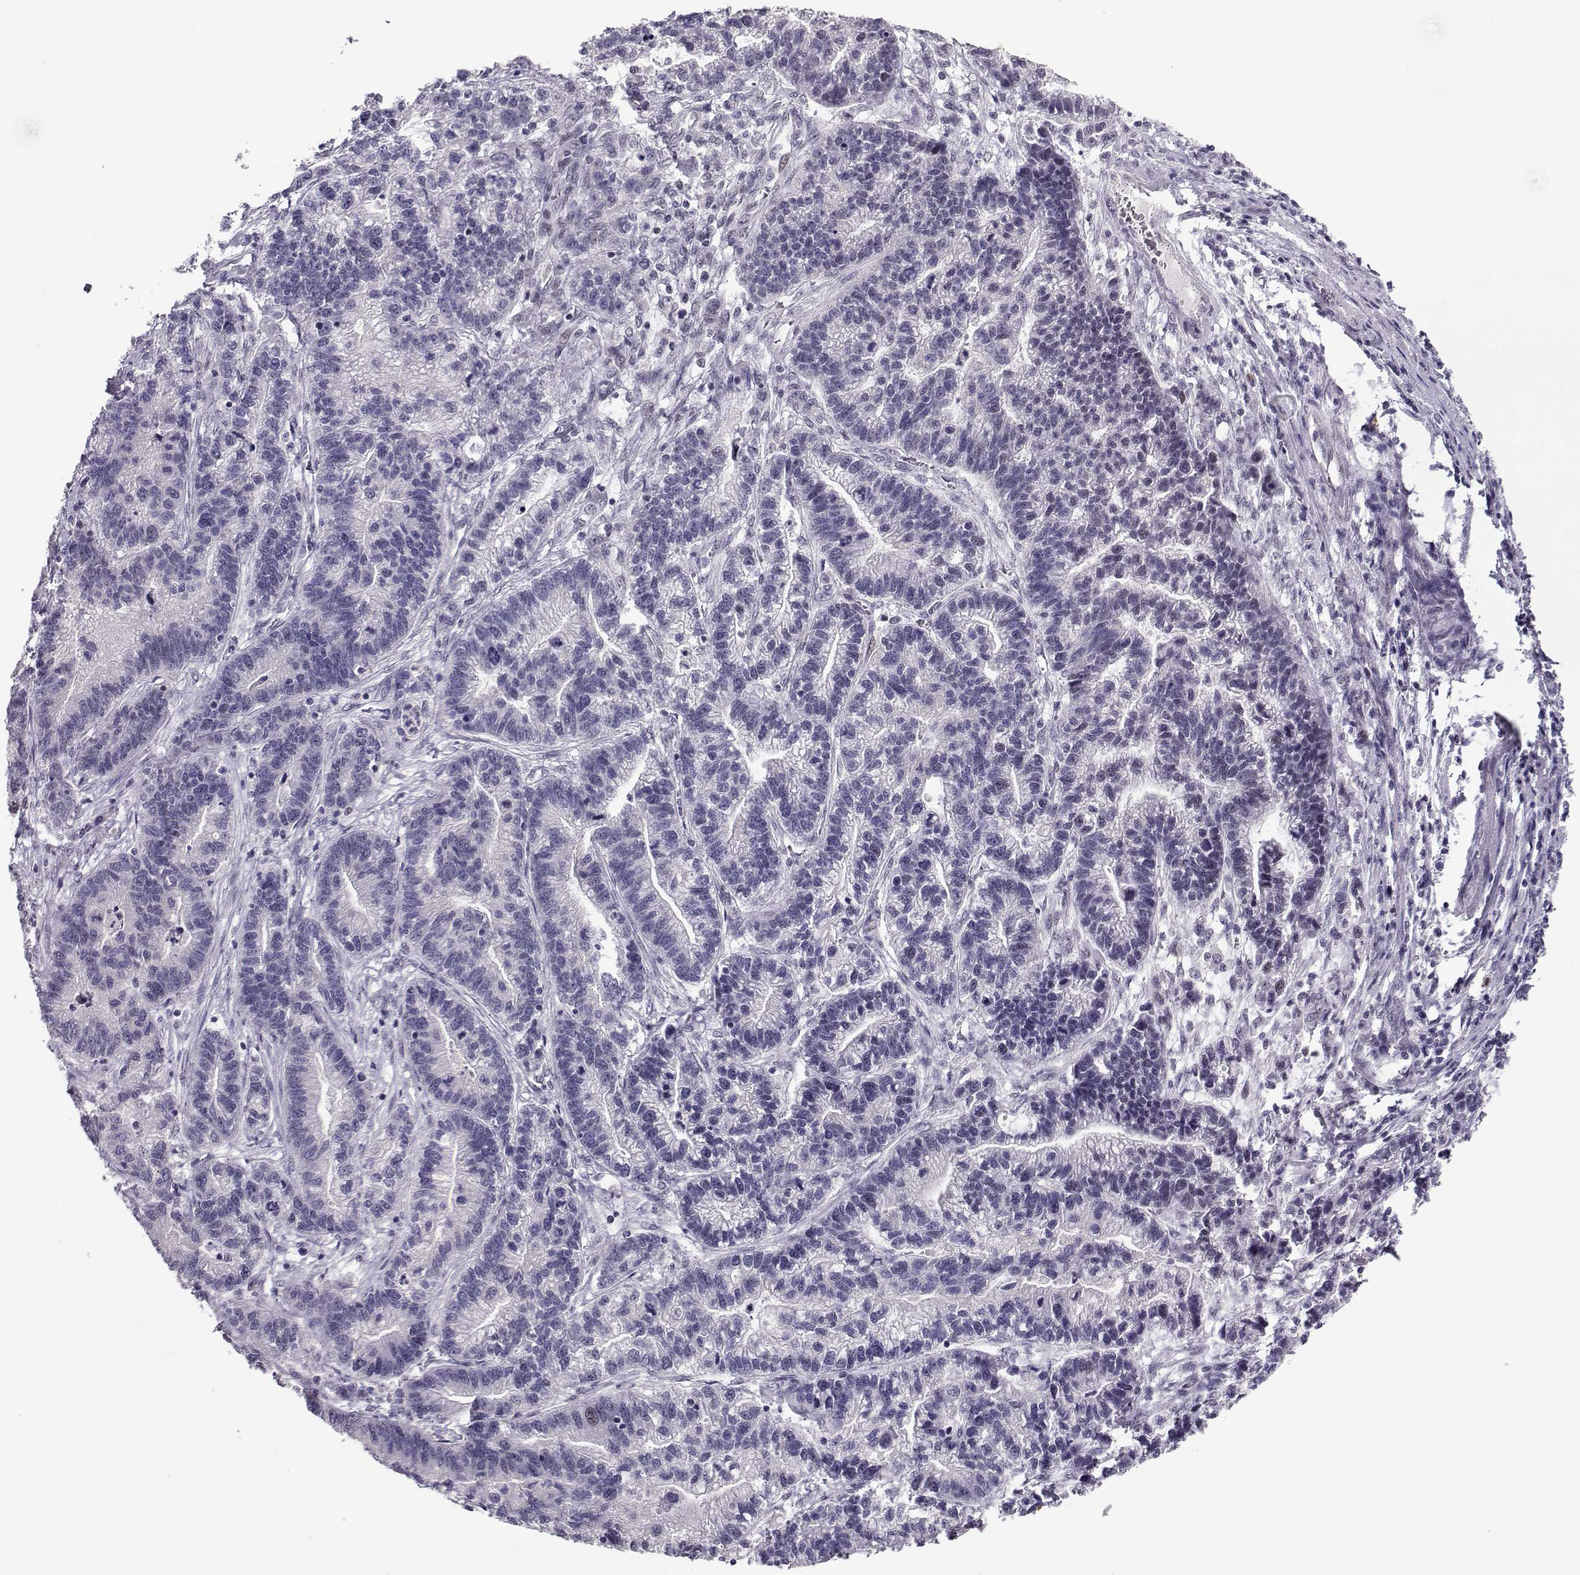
{"staining": {"intensity": "negative", "quantity": "none", "location": "none"}, "tissue": "stomach cancer", "cell_type": "Tumor cells", "image_type": "cancer", "snomed": [{"axis": "morphology", "description": "Adenocarcinoma, NOS"}, {"axis": "topography", "description": "Stomach"}], "caption": "IHC histopathology image of human stomach adenocarcinoma stained for a protein (brown), which reveals no positivity in tumor cells. (Stains: DAB immunohistochemistry (IHC) with hematoxylin counter stain, Microscopy: brightfield microscopy at high magnification).", "gene": "LIN28A", "patient": {"sex": "male", "age": 83}}